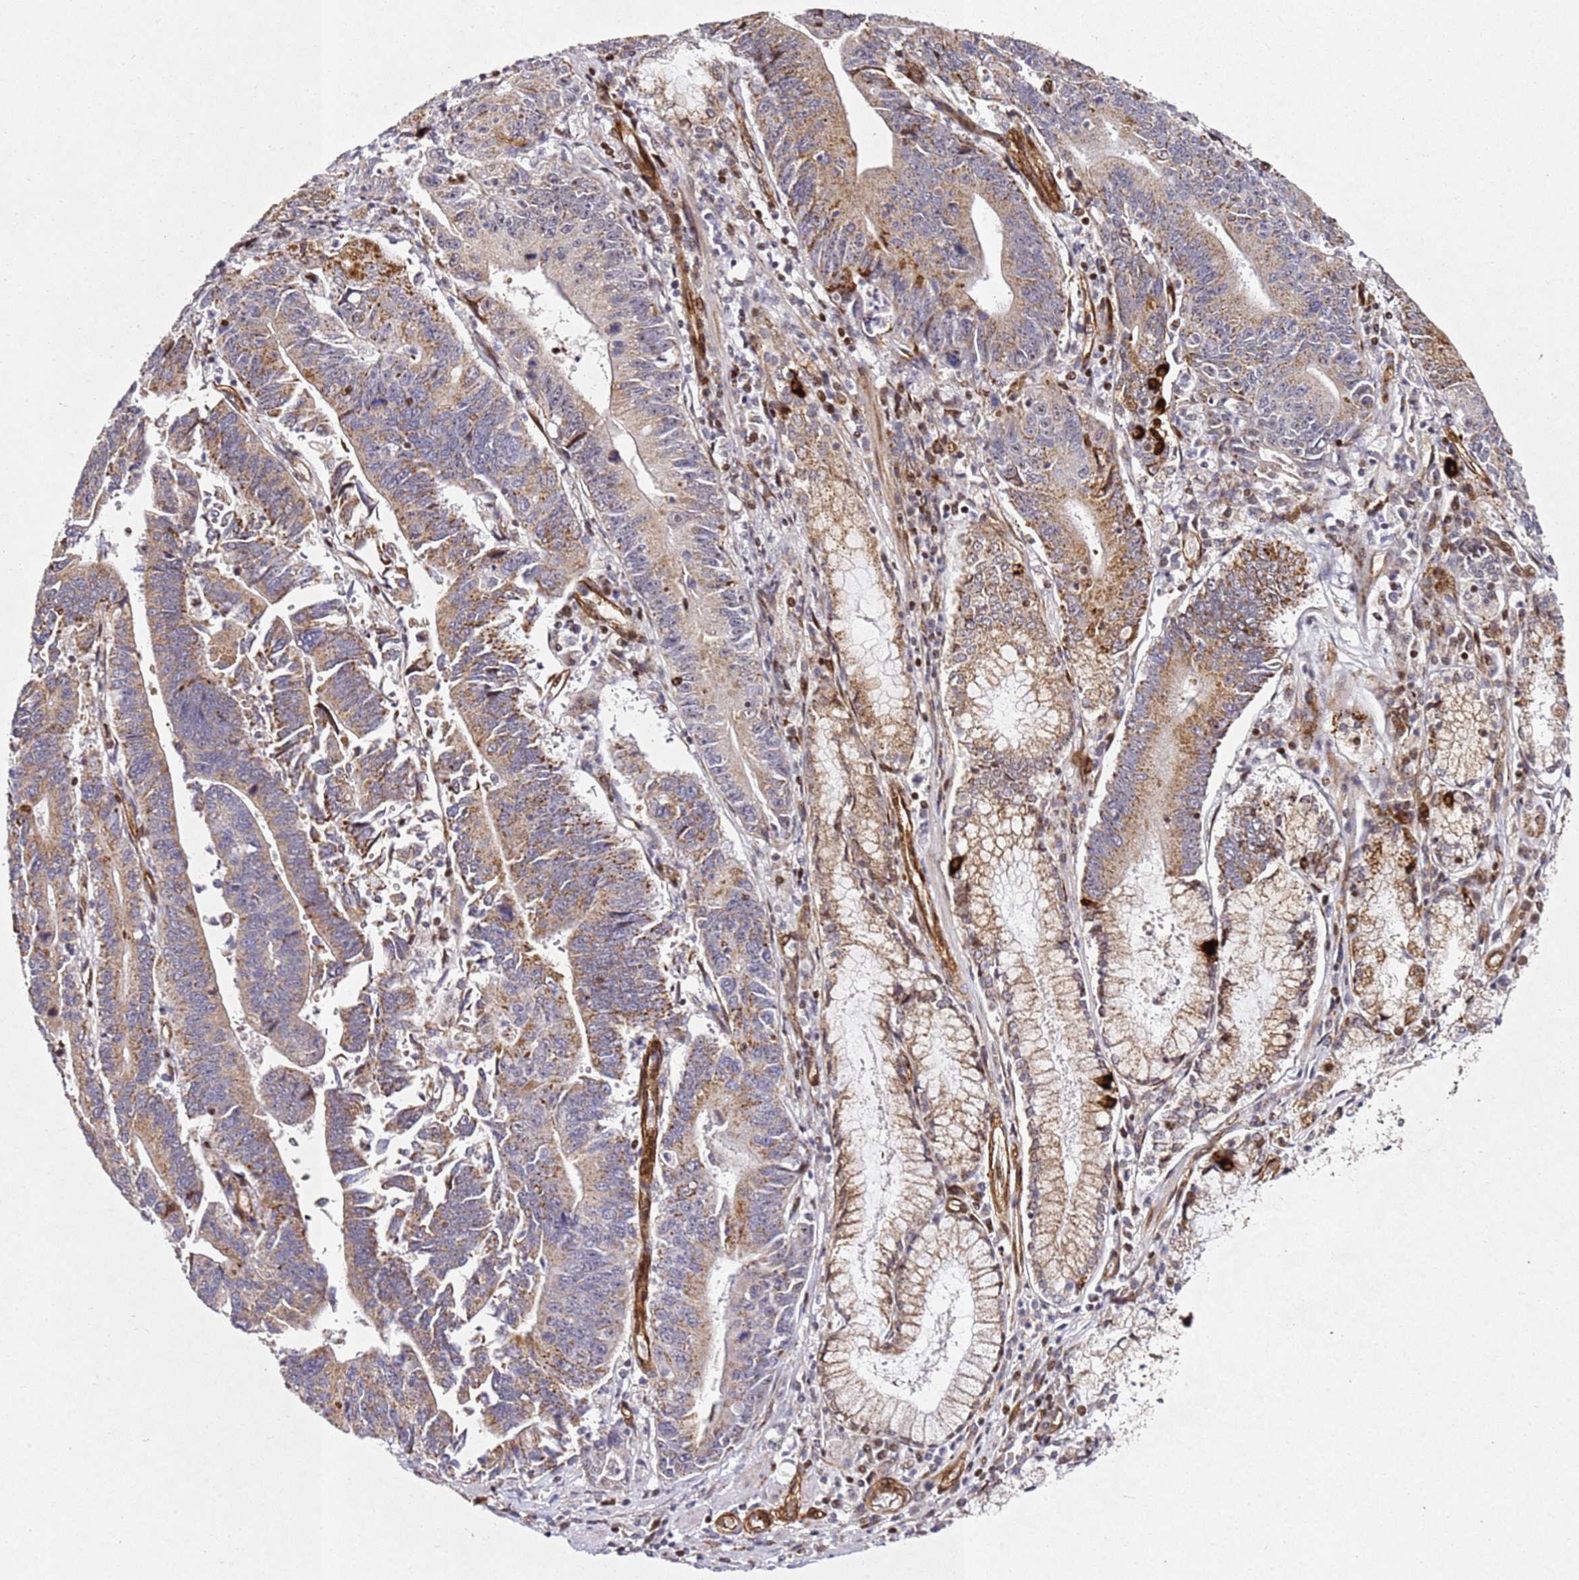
{"staining": {"intensity": "moderate", "quantity": ">75%", "location": "cytoplasmic/membranous"}, "tissue": "stomach cancer", "cell_type": "Tumor cells", "image_type": "cancer", "snomed": [{"axis": "morphology", "description": "Adenocarcinoma, NOS"}, {"axis": "topography", "description": "Stomach"}], "caption": "Immunohistochemistry histopathology image of human stomach adenocarcinoma stained for a protein (brown), which reveals medium levels of moderate cytoplasmic/membranous expression in approximately >75% of tumor cells.", "gene": "ZNF296", "patient": {"sex": "male", "age": 59}}